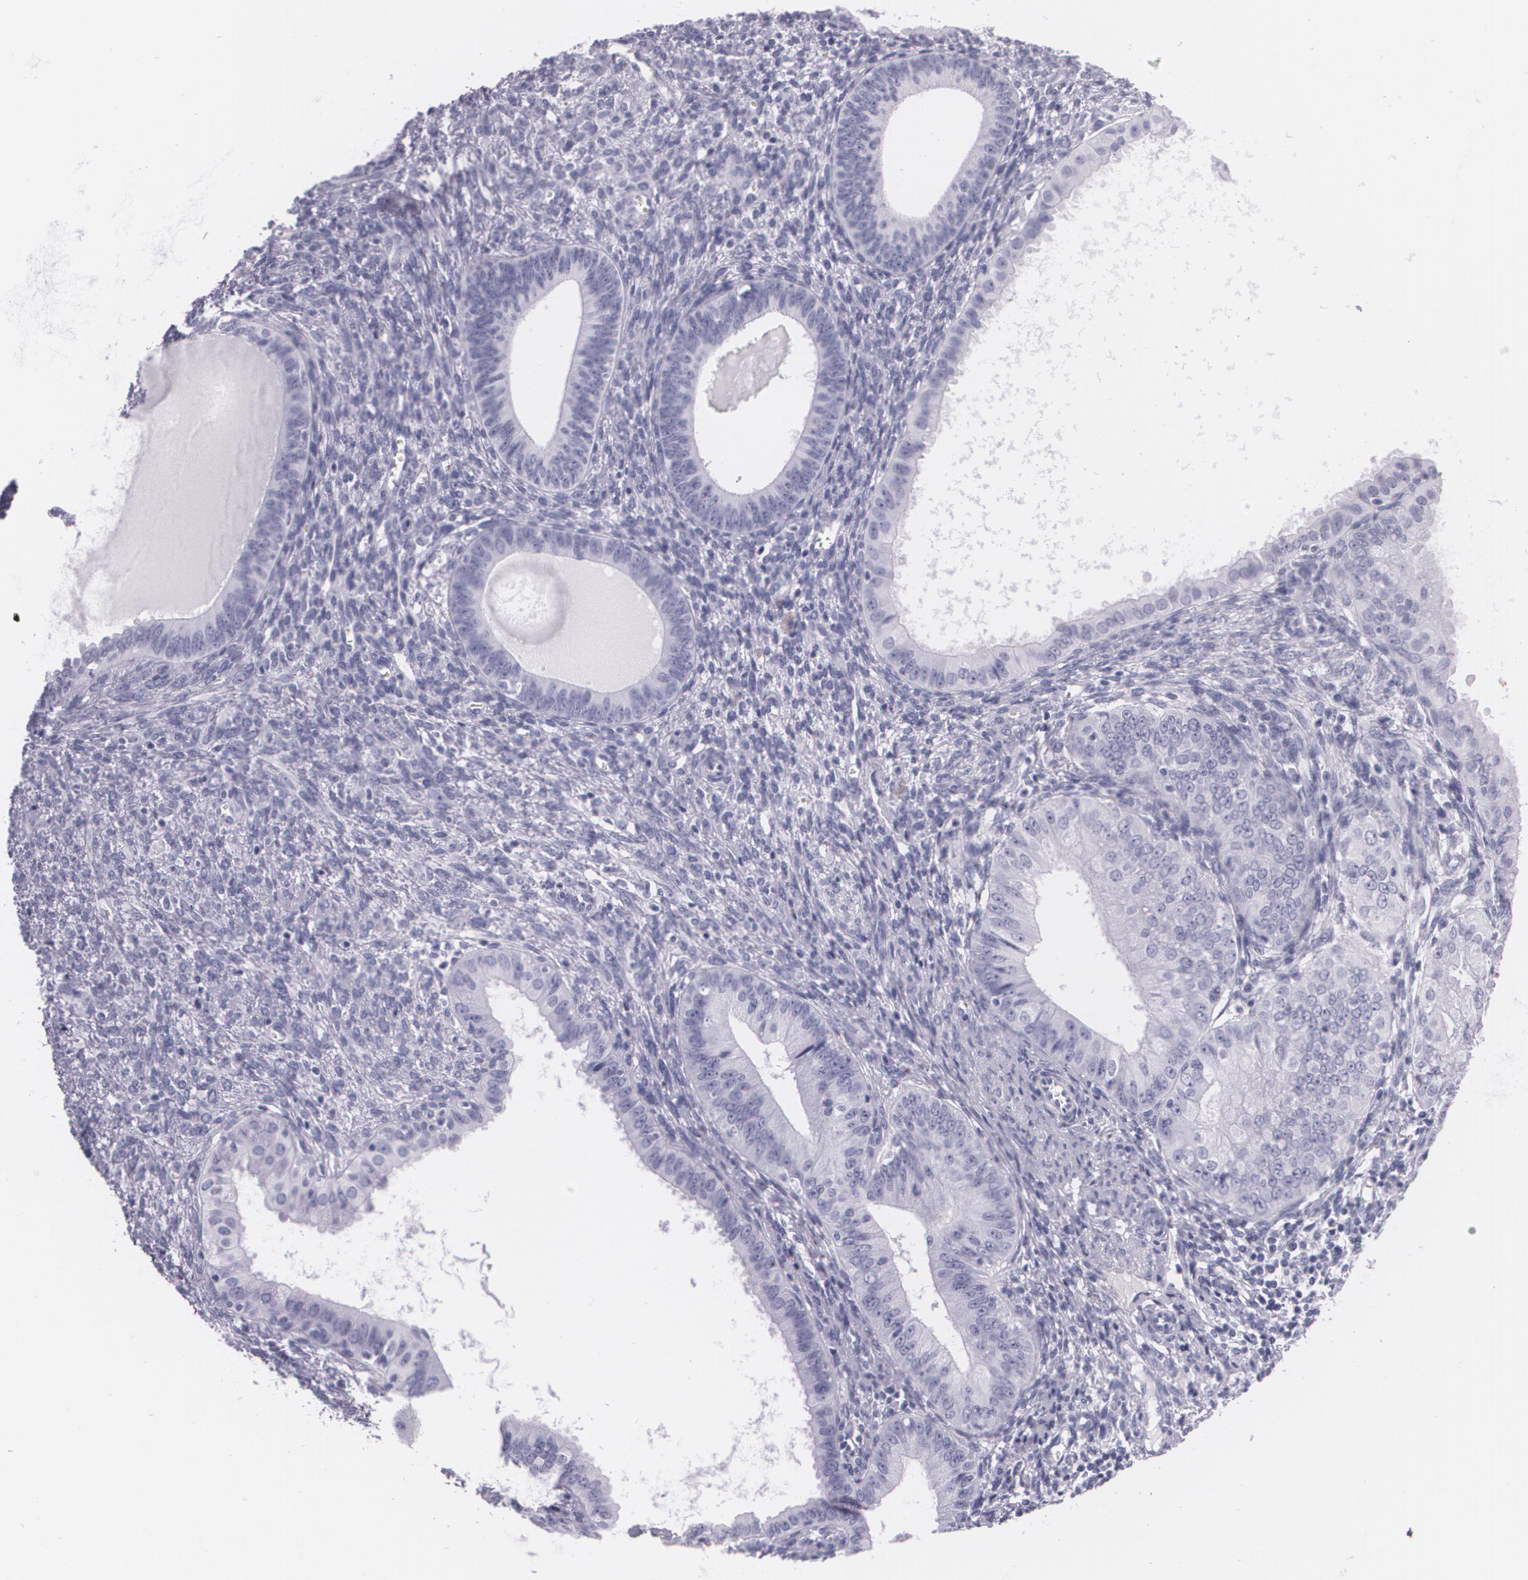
{"staining": {"intensity": "negative", "quantity": "none", "location": "none"}, "tissue": "endometrial cancer", "cell_type": "Tumor cells", "image_type": "cancer", "snomed": [{"axis": "morphology", "description": "Adenocarcinoma, NOS"}, {"axis": "topography", "description": "Endometrium"}], "caption": "The immunohistochemistry histopathology image has no significant staining in tumor cells of endometrial adenocarcinoma tissue. (DAB (3,3'-diaminobenzidine) immunohistochemistry (IHC), high magnification).", "gene": "DLG4", "patient": {"sex": "female", "age": 76}}